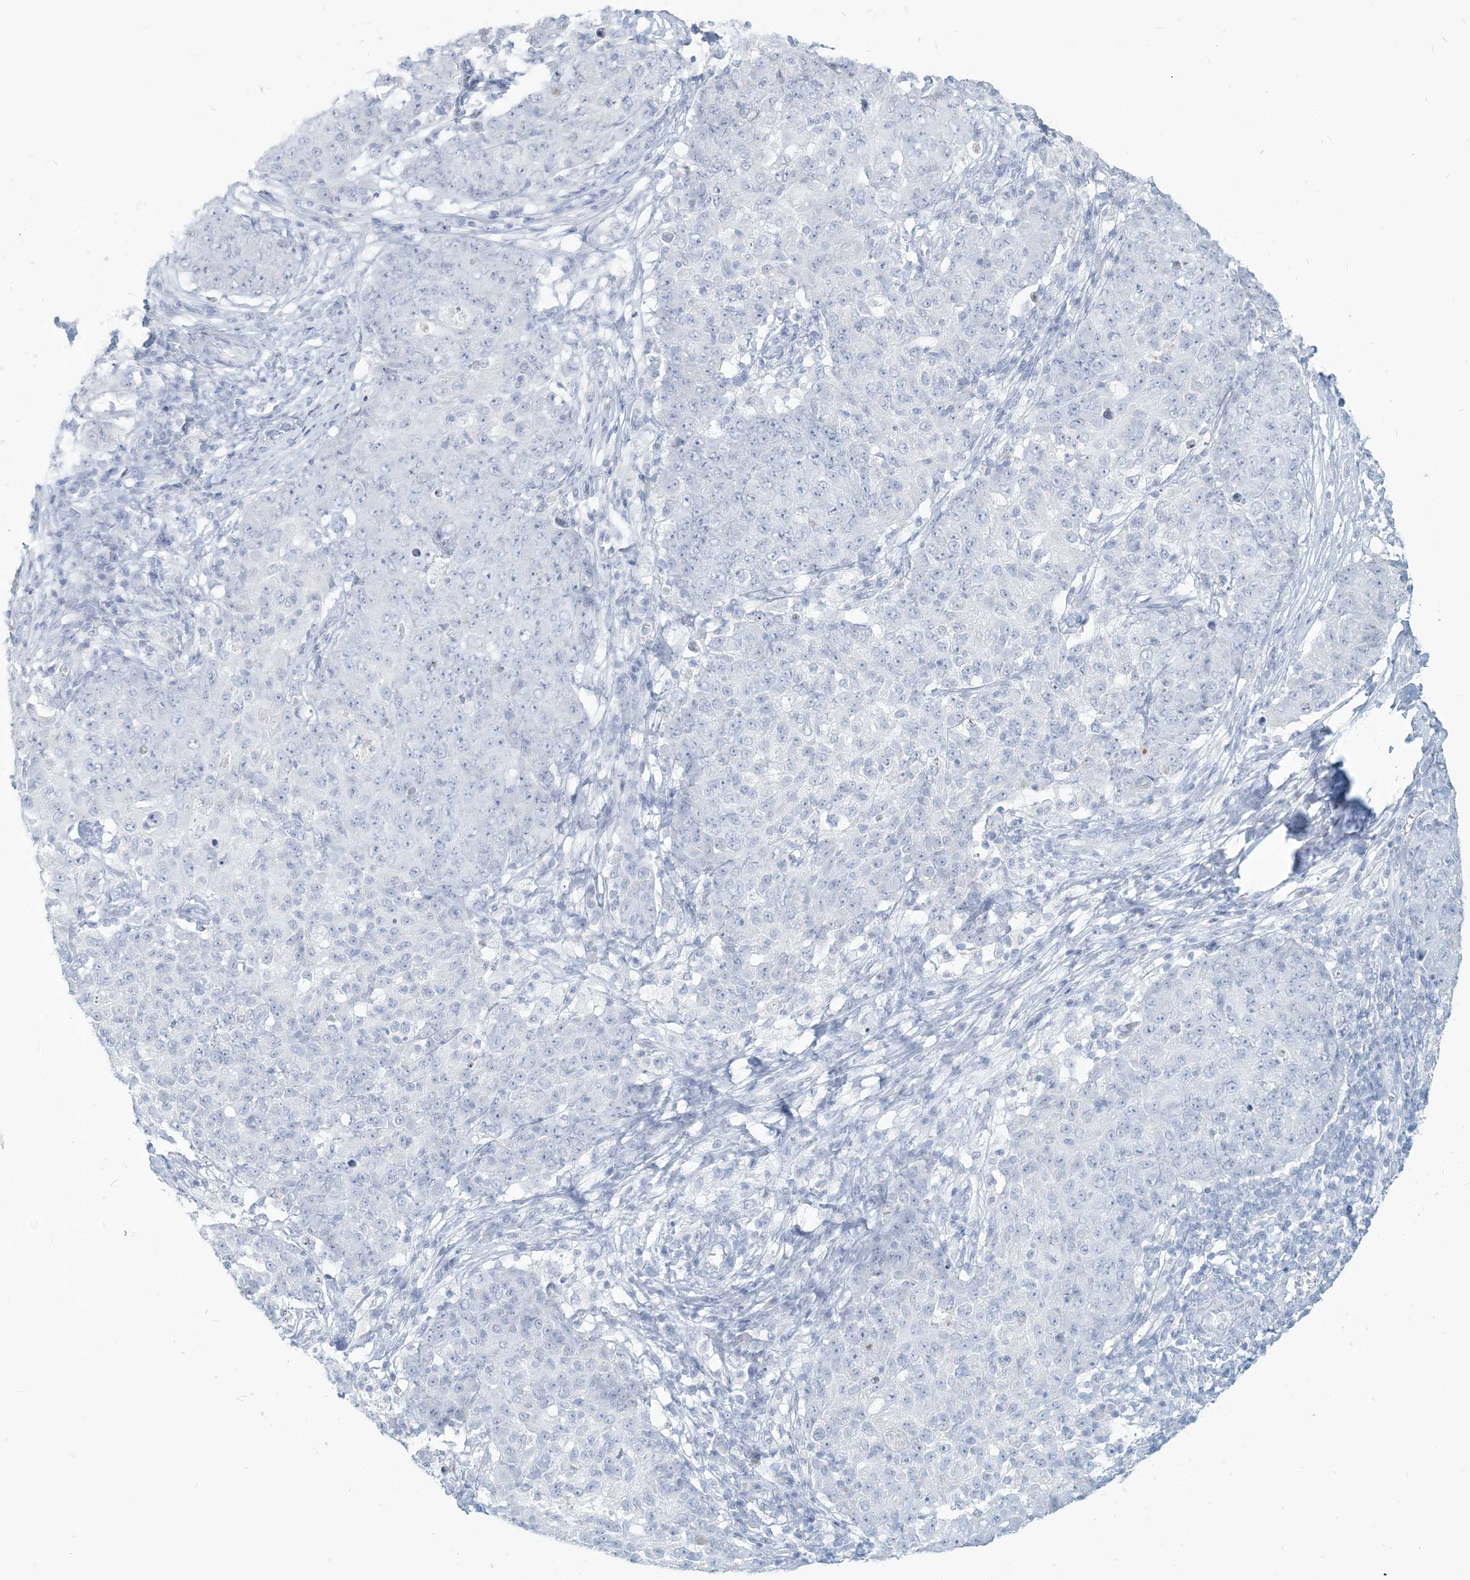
{"staining": {"intensity": "negative", "quantity": "none", "location": "none"}, "tissue": "ovarian cancer", "cell_type": "Tumor cells", "image_type": "cancer", "snomed": [{"axis": "morphology", "description": "Carcinoma, endometroid"}, {"axis": "topography", "description": "Ovary"}], "caption": "Tumor cells show no significant positivity in ovarian cancer (endometroid carcinoma). Brightfield microscopy of IHC stained with DAB (3,3'-diaminobenzidine) (brown) and hematoxylin (blue), captured at high magnification.", "gene": "HLA-DRB1", "patient": {"sex": "female", "age": 42}}